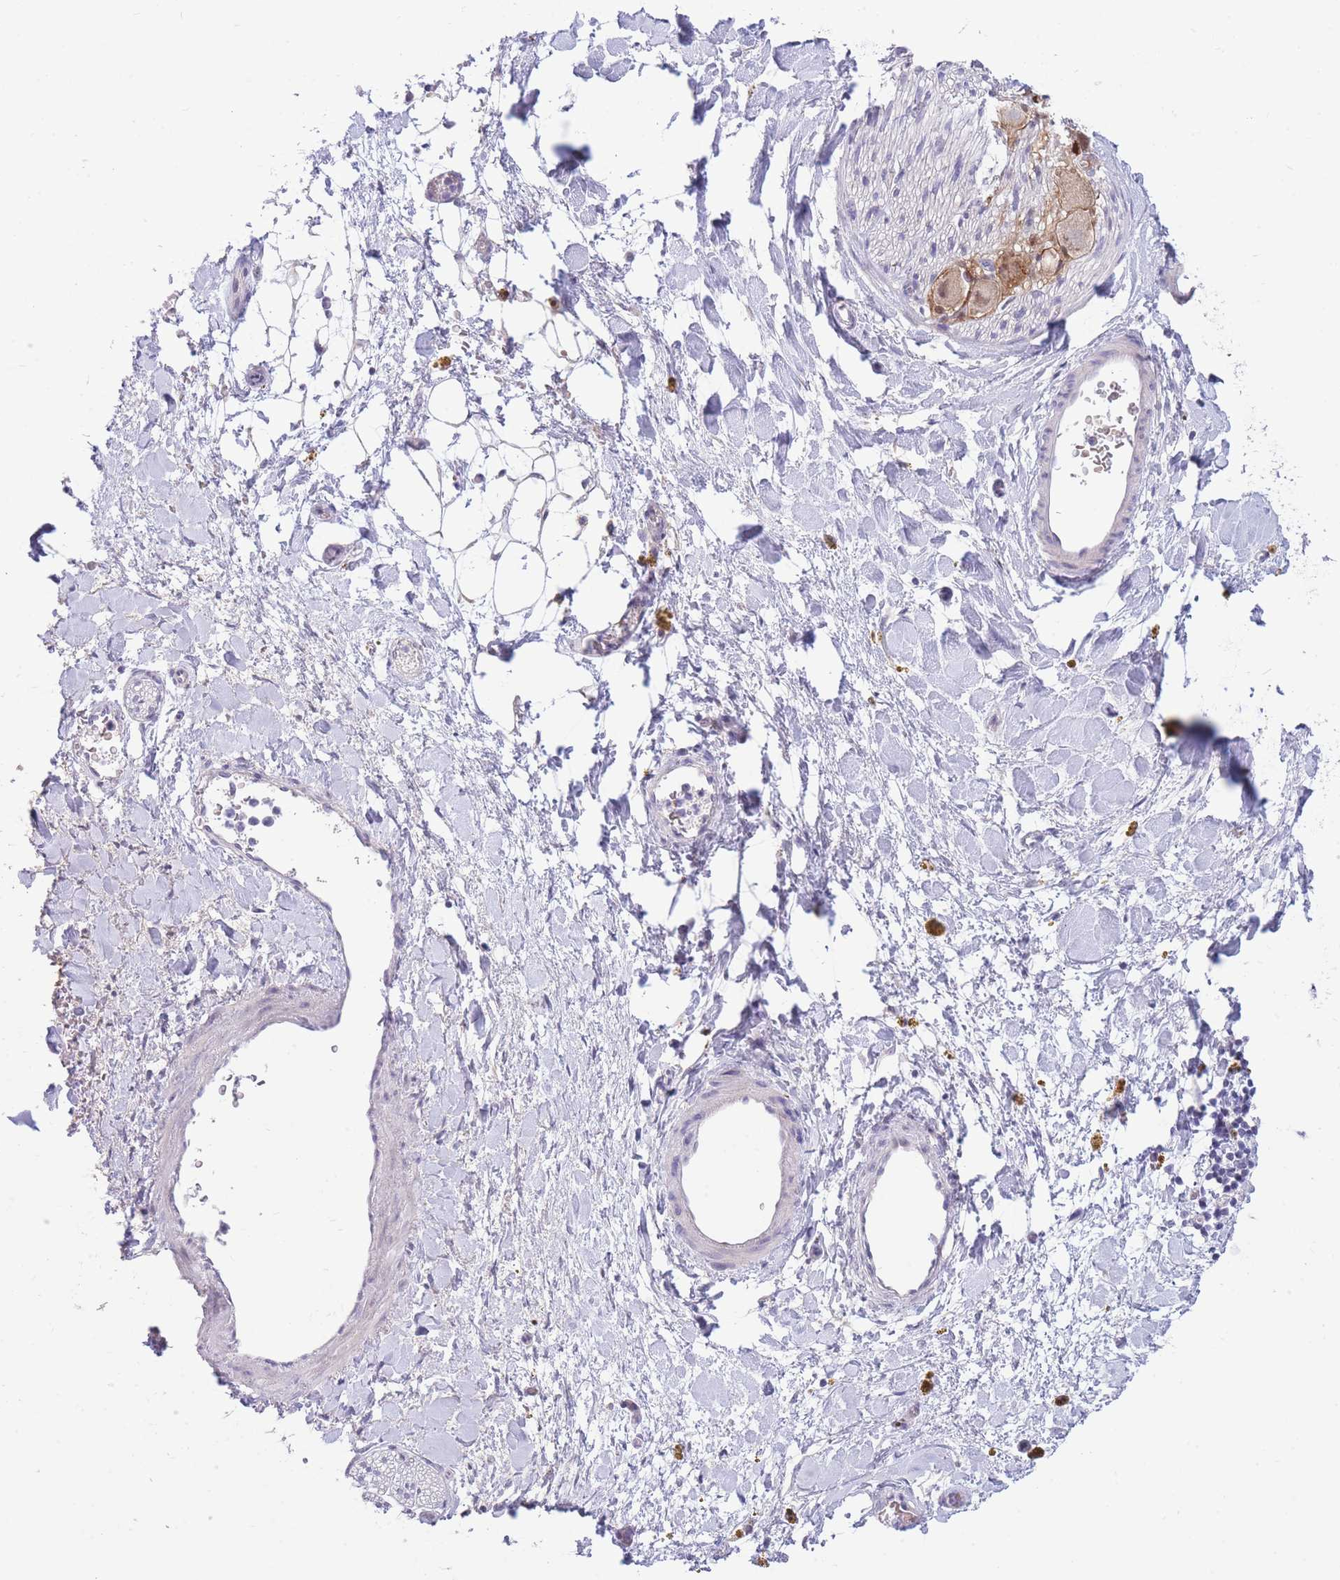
{"staining": {"intensity": "negative", "quantity": "none", "location": "none"}, "tissue": "adipose tissue", "cell_type": "Adipocytes", "image_type": "normal", "snomed": [{"axis": "morphology", "description": "Normal tissue, NOS"}, {"axis": "topography", "description": "Kidney"}, {"axis": "topography", "description": "Peripheral nerve tissue"}], "caption": "A micrograph of adipose tissue stained for a protein reveals no brown staining in adipocytes. (DAB (3,3'-diaminobenzidine) immunohistochemistry (IHC) with hematoxylin counter stain).", "gene": "FBXO46", "patient": {"sex": "male", "age": 7}}